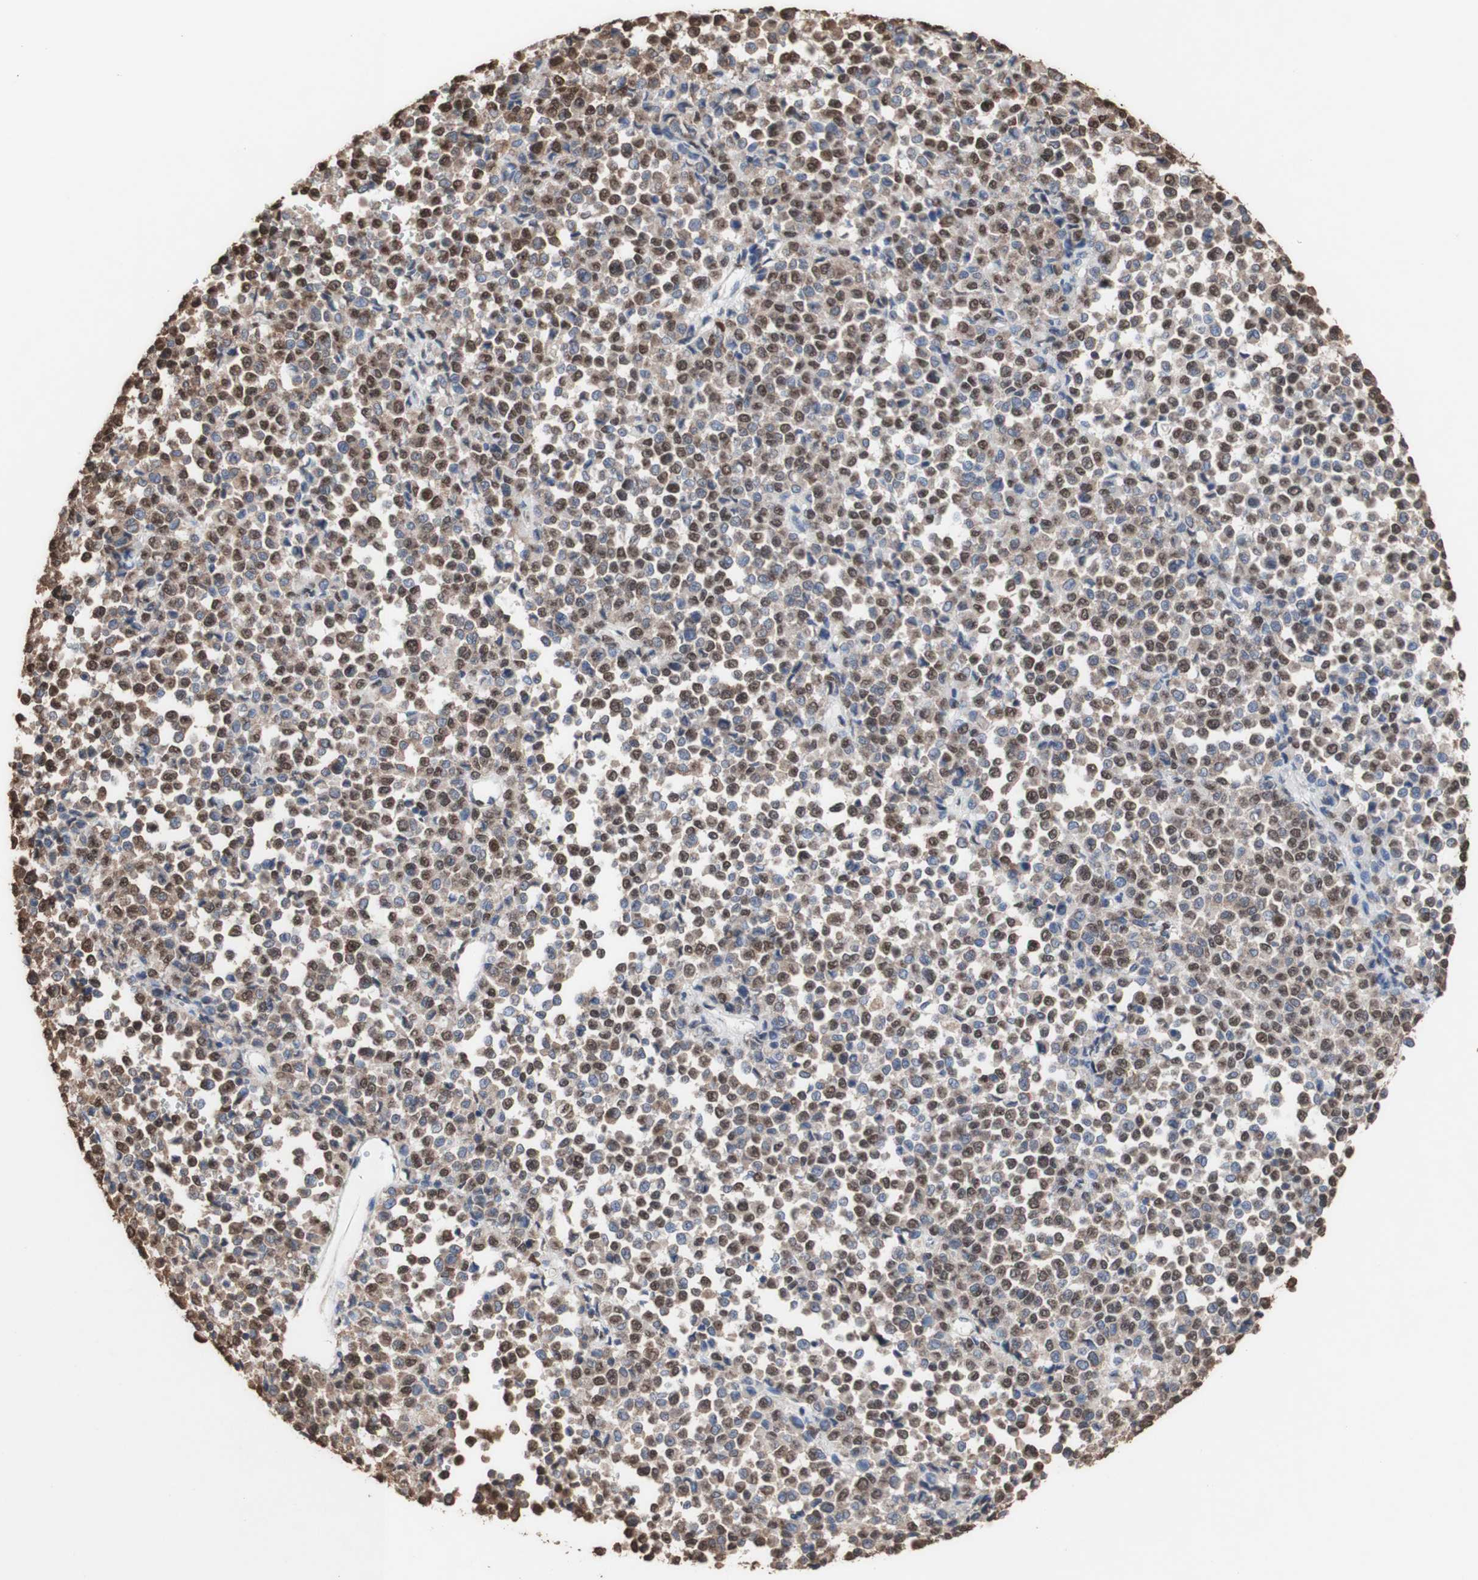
{"staining": {"intensity": "strong", "quantity": "25%-75%", "location": "cytoplasmic/membranous,nuclear"}, "tissue": "melanoma", "cell_type": "Tumor cells", "image_type": "cancer", "snomed": [{"axis": "morphology", "description": "Malignant melanoma, Metastatic site"}, {"axis": "topography", "description": "Pancreas"}], "caption": "Brown immunohistochemical staining in human melanoma reveals strong cytoplasmic/membranous and nuclear expression in approximately 25%-75% of tumor cells. The staining was performed using DAB (3,3'-diaminobenzidine) to visualize the protein expression in brown, while the nuclei were stained in blue with hematoxylin (Magnification: 20x).", "gene": "PIDD1", "patient": {"sex": "female", "age": 30}}